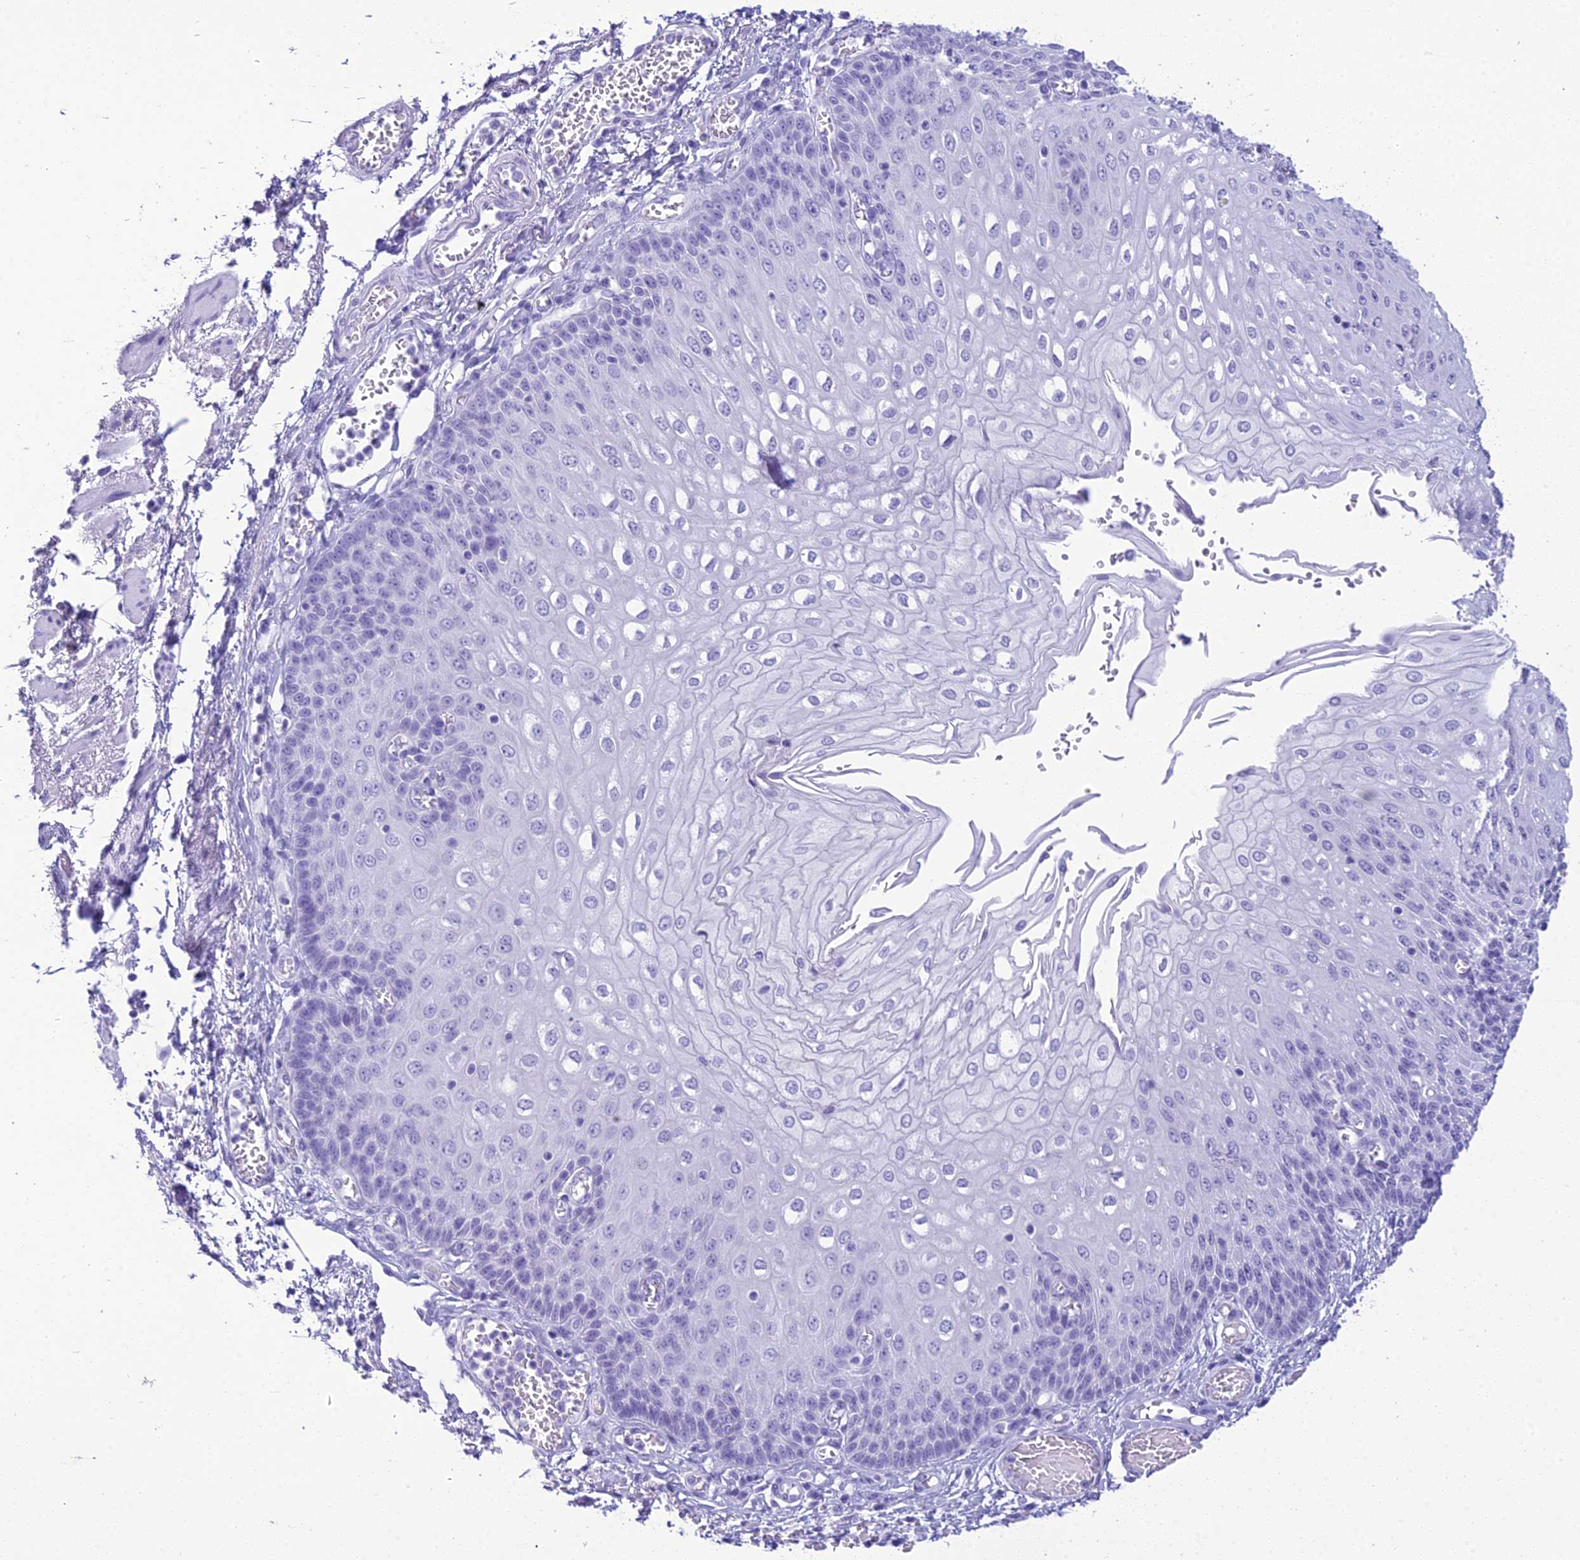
{"staining": {"intensity": "negative", "quantity": "none", "location": "none"}, "tissue": "esophagus", "cell_type": "Squamous epithelial cells", "image_type": "normal", "snomed": [{"axis": "morphology", "description": "Normal tissue, NOS"}, {"axis": "topography", "description": "Esophagus"}], "caption": "High magnification brightfield microscopy of unremarkable esophagus stained with DAB (brown) and counterstained with hematoxylin (blue): squamous epithelial cells show no significant expression.", "gene": "ZNF442", "patient": {"sex": "male", "age": 81}}